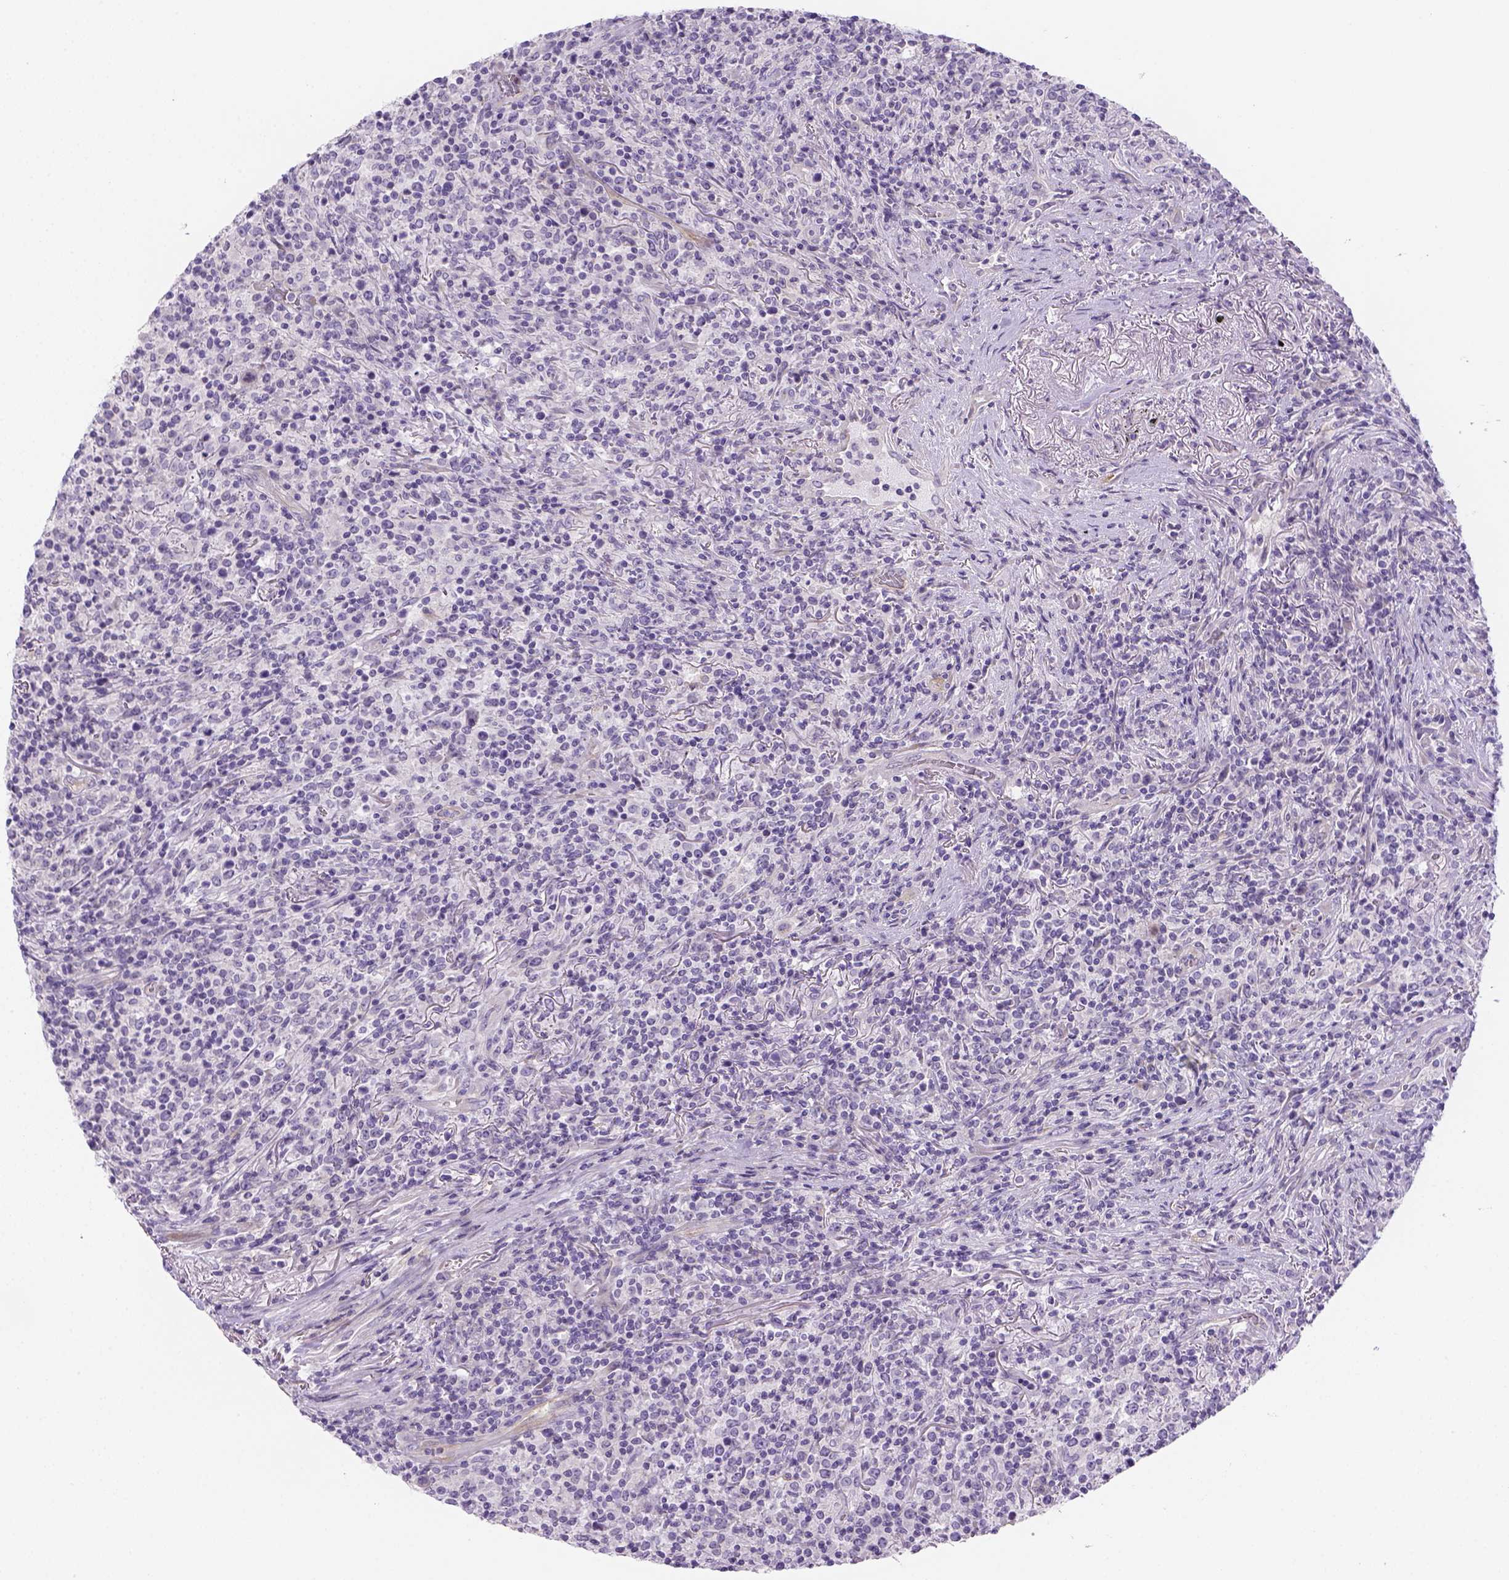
{"staining": {"intensity": "negative", "quantity": "none", "location": "none"}, "tissue": "lymphoma", "cell_type": "Tumor cells", "image_type": "cancer", "snomed": [{"axis": "morphology", "description": "Malignant lymphoma, non-Hodgkin's type, High grade"}, {"axis": "topography", "description": "Lung"}], "caption": "High power microscopy image of an IHC image of malignant lymphoma, non-Hodgkin's type (high-grade), revealing no significant positivity in tumor cells.", "gene": "CACNB1", "patient": {"sex": "male", "age": 79}}